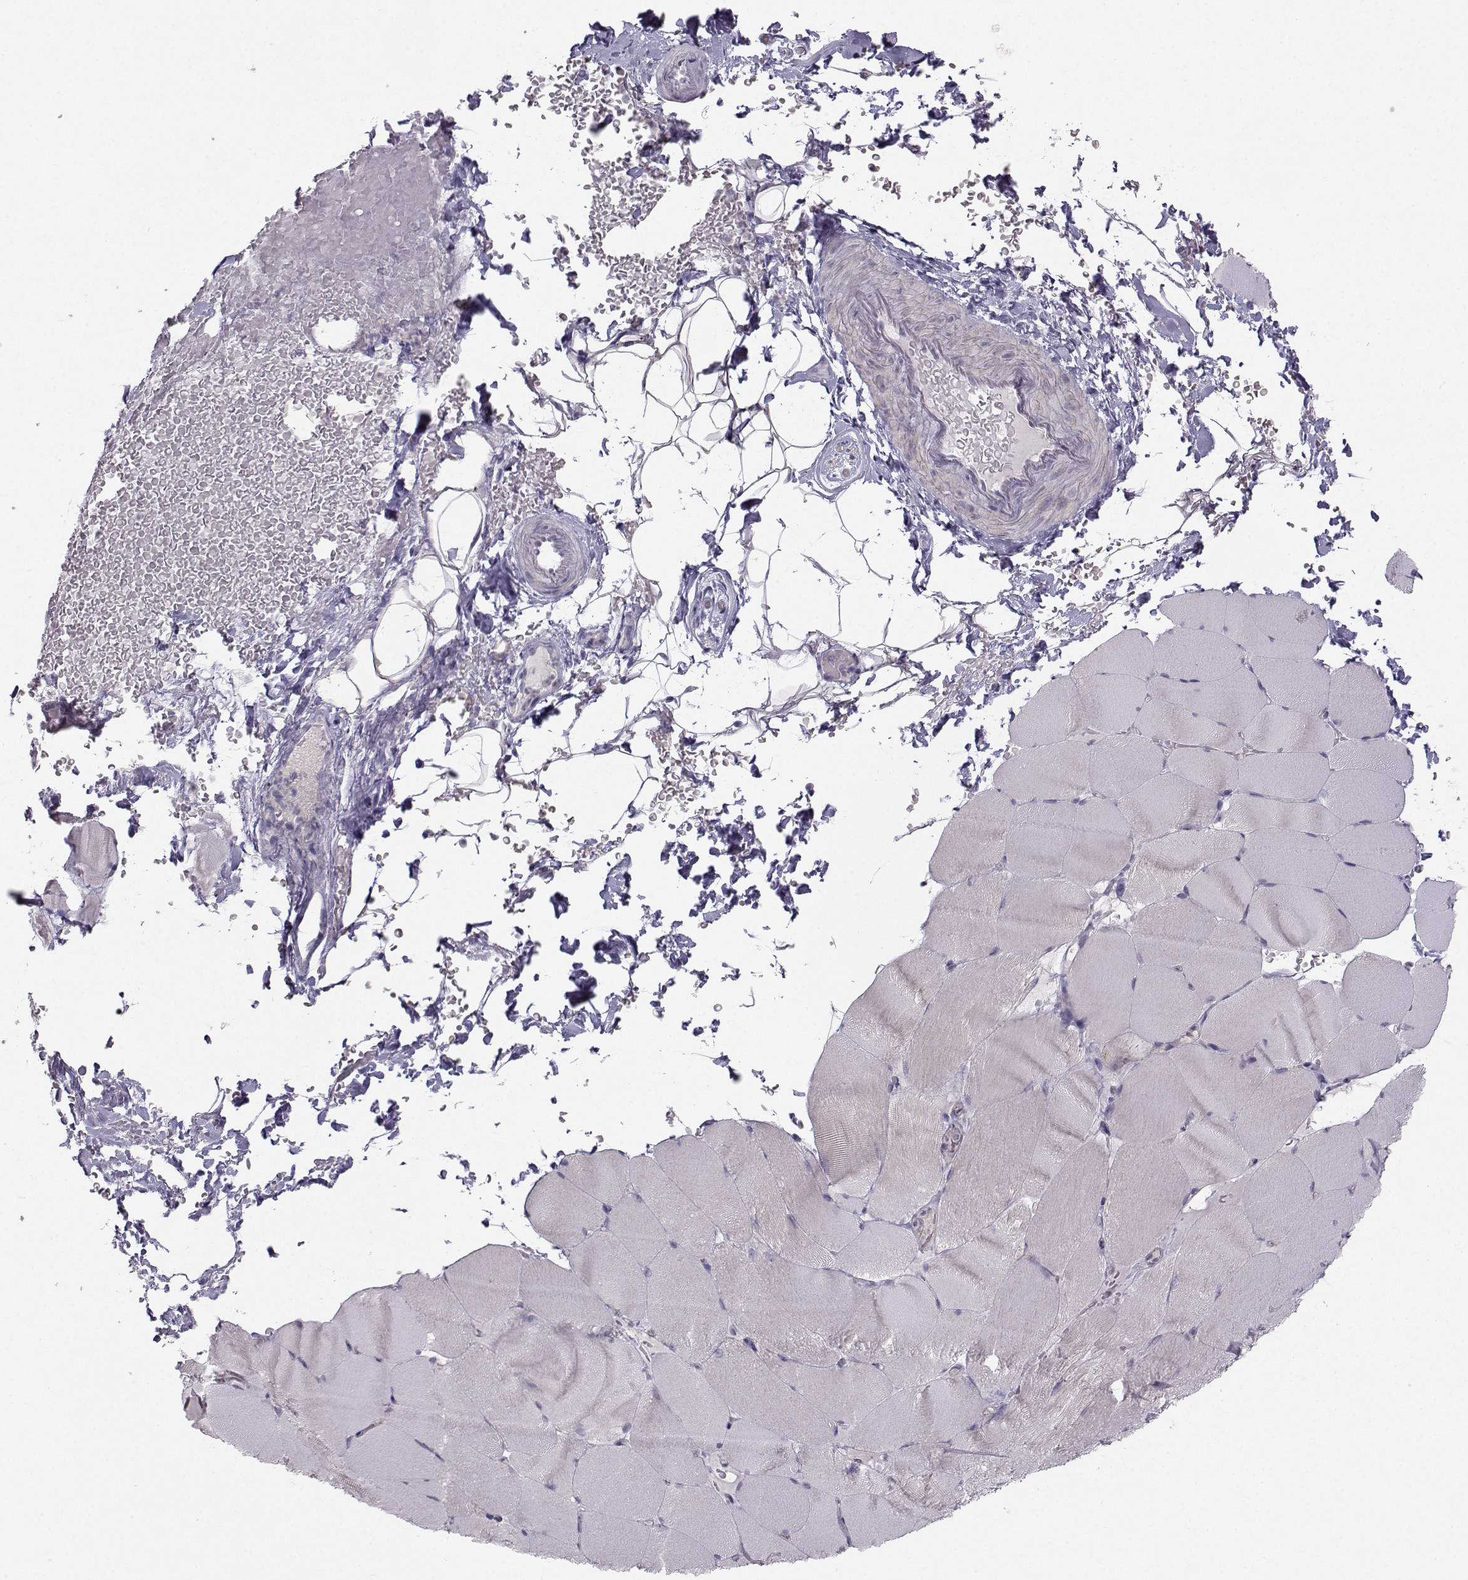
{"staining": {"intensity": "negative", "quantity": "none", "location": "none"}, "tissue": "skeletal muscle", "cell_type": "Myocytes", "image_type": "normal", "snomed": [{"axis": "morphology", "description": "Normal tissue, NOS"}, {"axis": "topography", "description": "Skeletal muscle"}], "caption": "High magnification brightfield microscopy of normal skeletal muscle stained with DAB (3,3'-diaminobenzidine) (brown) and counterstained with hematoxylin (blue): myocytes show no significant expression. (Brightfield microscopy of DAB immunohistochemistry (IHC) at high magnification).", "gene": "MAST1", "patient": {"sex": "female", "age": 37}}